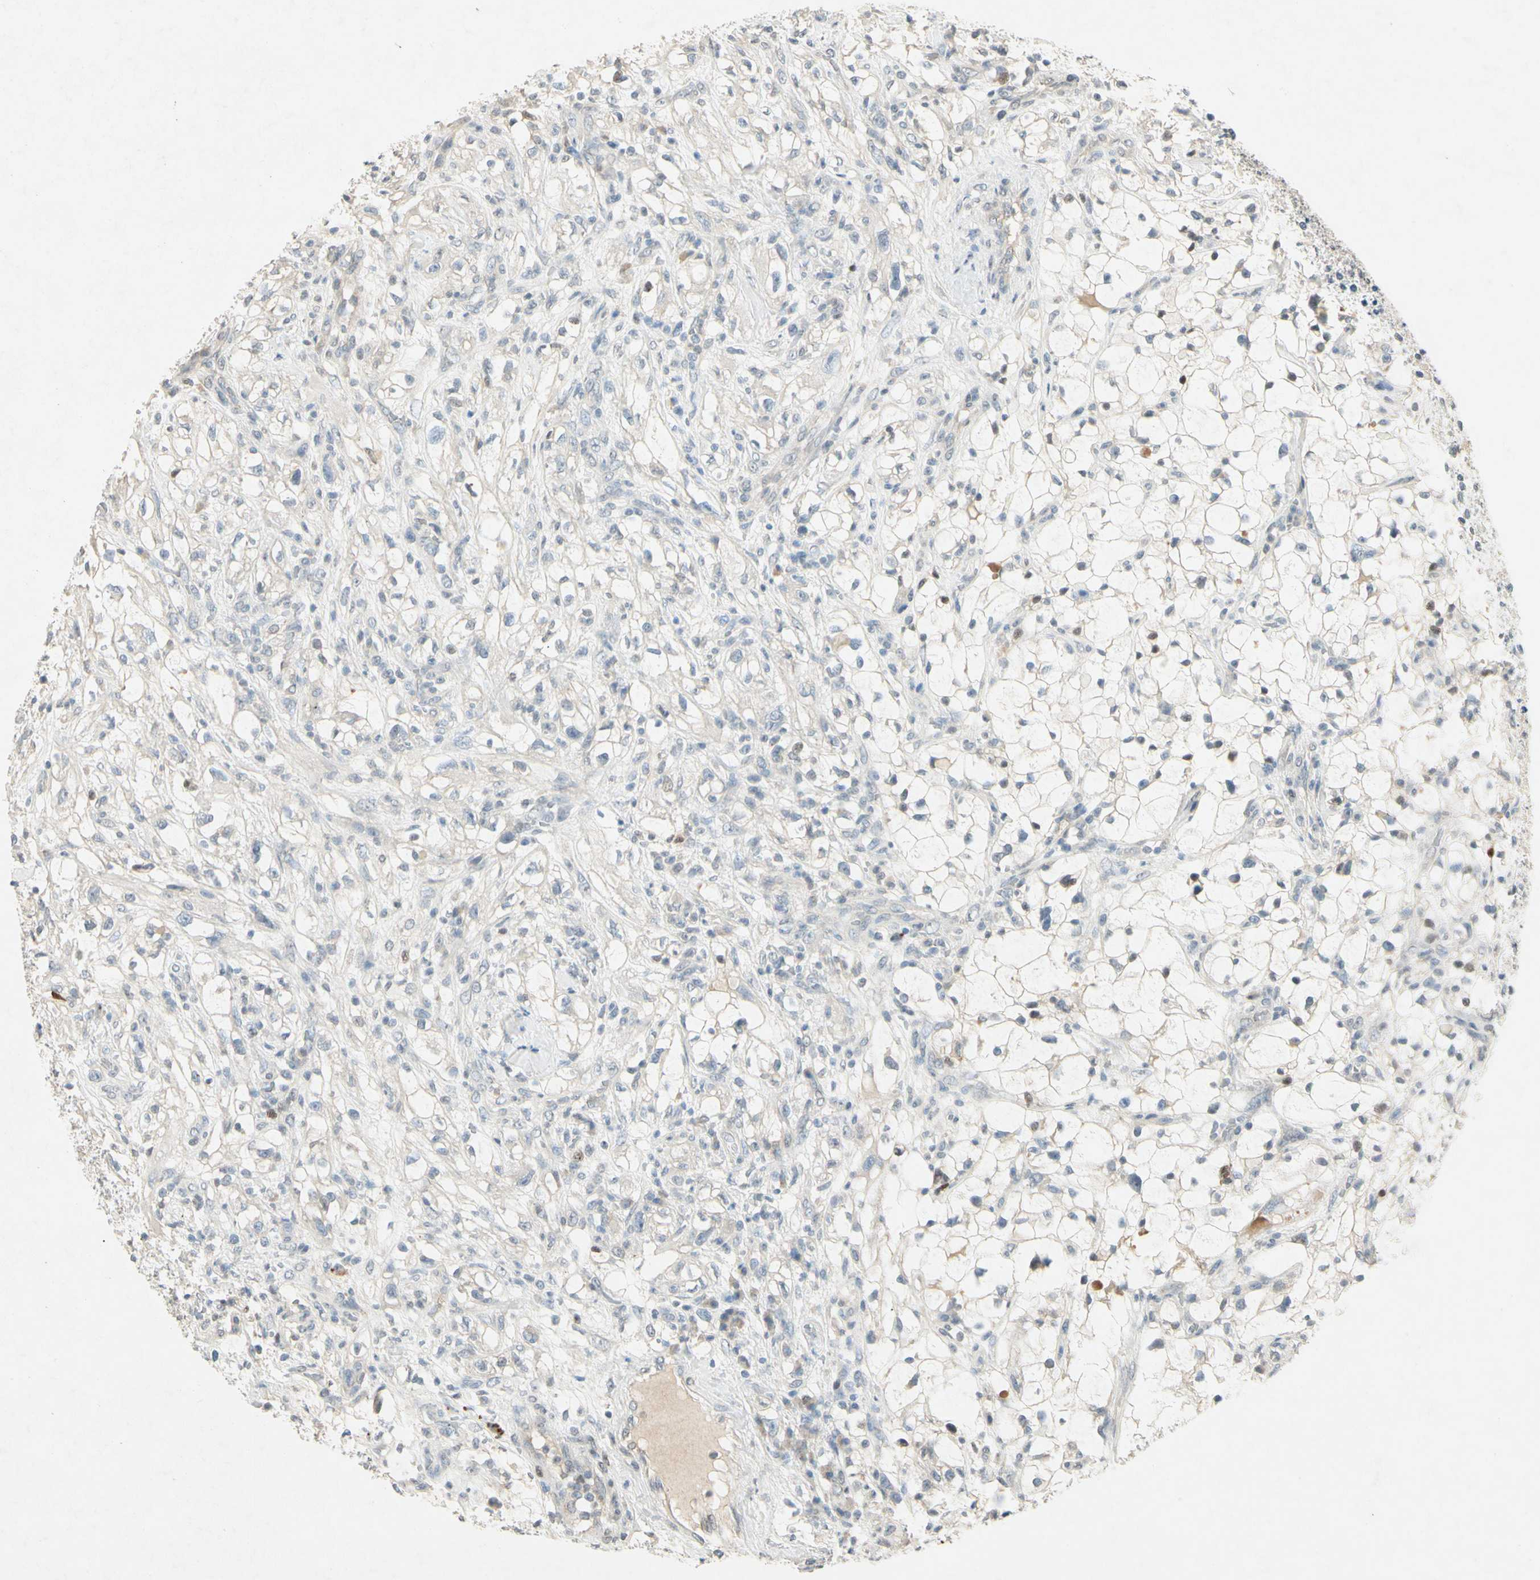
{"staining": {"intensity": "negative", "quantity": "none", "location": "none"}, "tissue": "renal cancer", "cell_type": "Tumor cells", "image_type": "cancer", "snomed": [{"axis": "morphology", "description": "Adenocarcinoma, NOS"}, {"axis": "topography", "description": "Kidney"}], "caption": "Human adenocarcinoma (renal) stained for a protein using IHC reveals no expression in tumor cells.", "gene": "HSPA1B", "patient": {"sex": "female", "age": 60}}